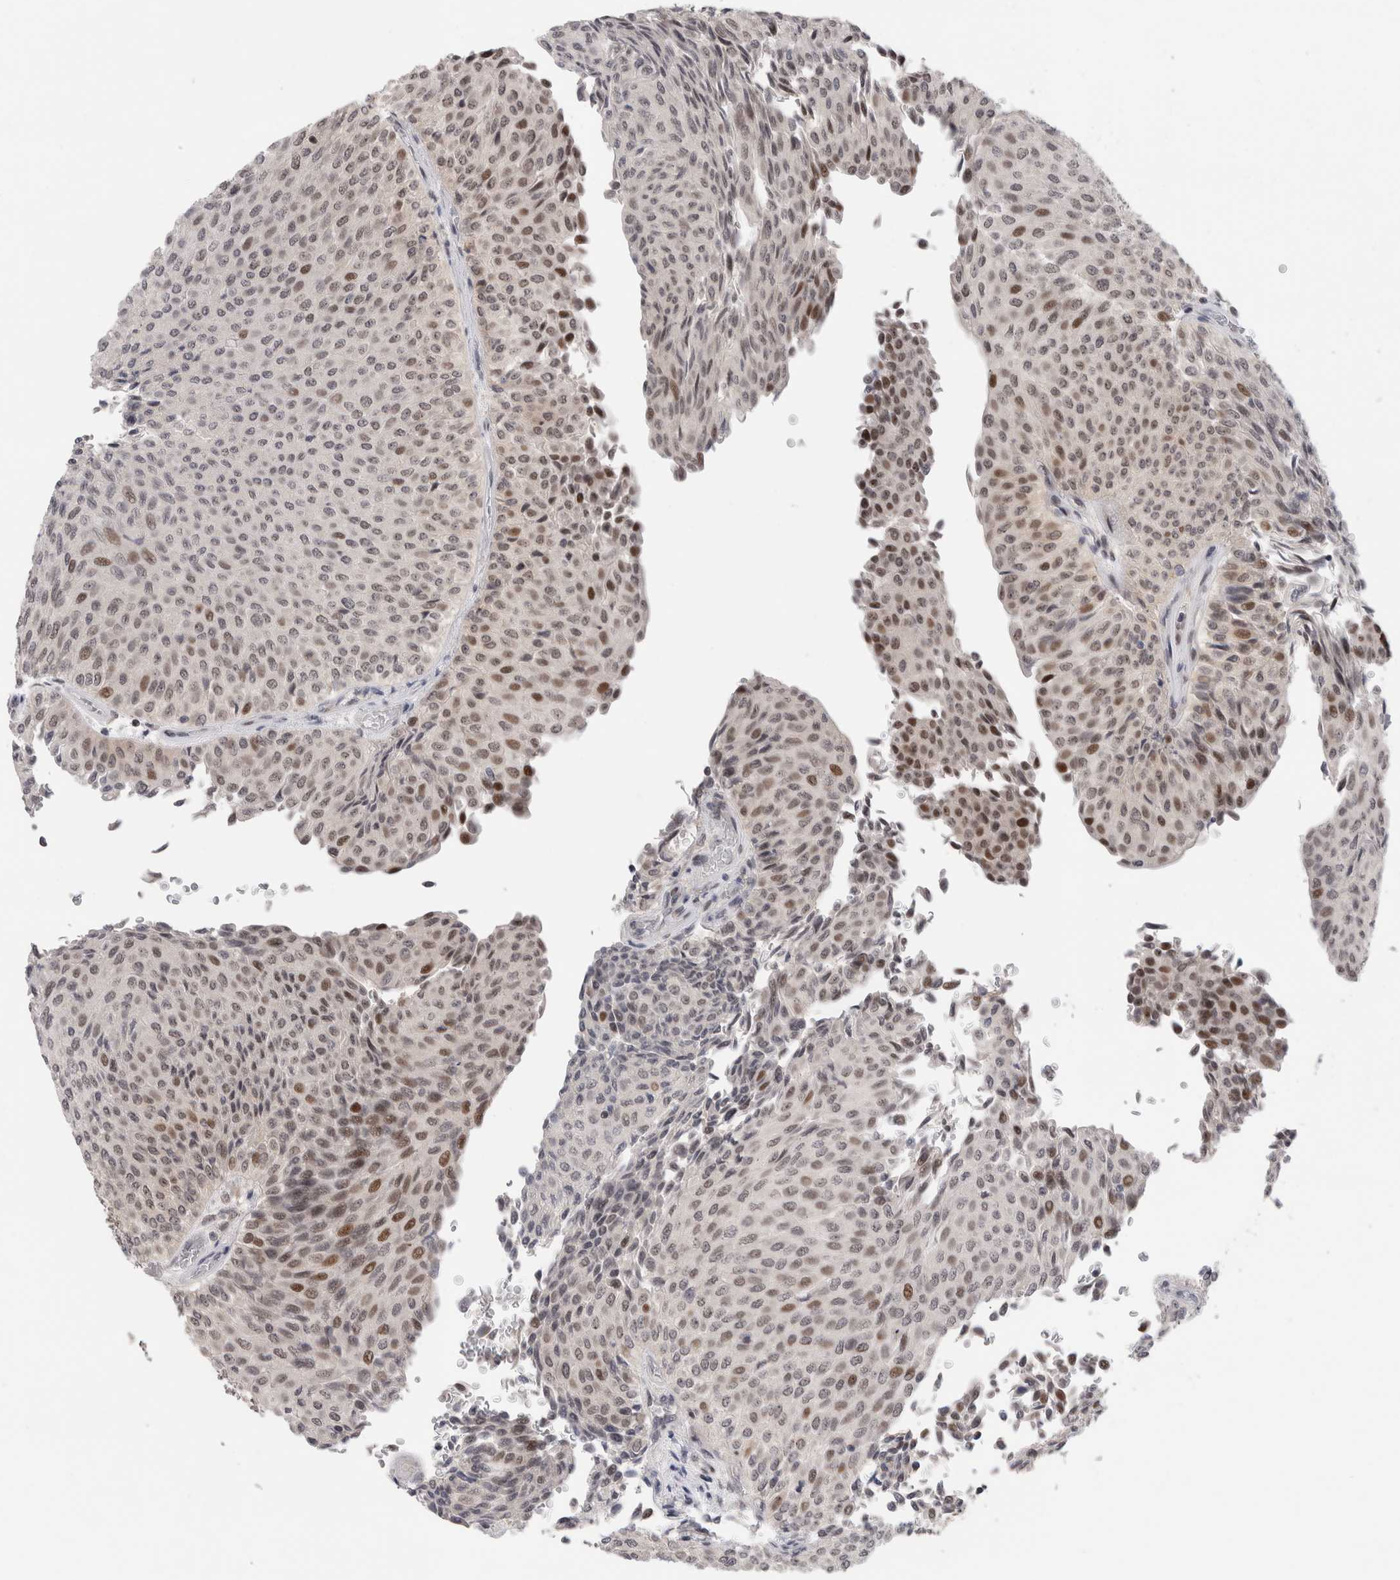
{"staining": {"intensity": "moderate", "quantity": "25%-75%", "location": "nuclear"}, "tissue": "urothelial cancer", "cell_type": "Tumor cells", "image_type": "cancer", "snomed": [{"axis": "morphology", "description": "Urothelial carcinoma, Low grade"}, {"axis": "topography", "description": "Urinary bladder"}], "caption": "A medium amount of moderate nuclear positivity is identified in about 25%-75% of tumor cells in urothelial carcinoma (low-grade) tissue. (Stains: DAB (3,3'-diaminobenzidine) in brown, nuclei in blue, Microscopy: brightfield microscopy at high magnification).", "gene": "ZNF521", "patient": {"sex": "male", "age": 78}}